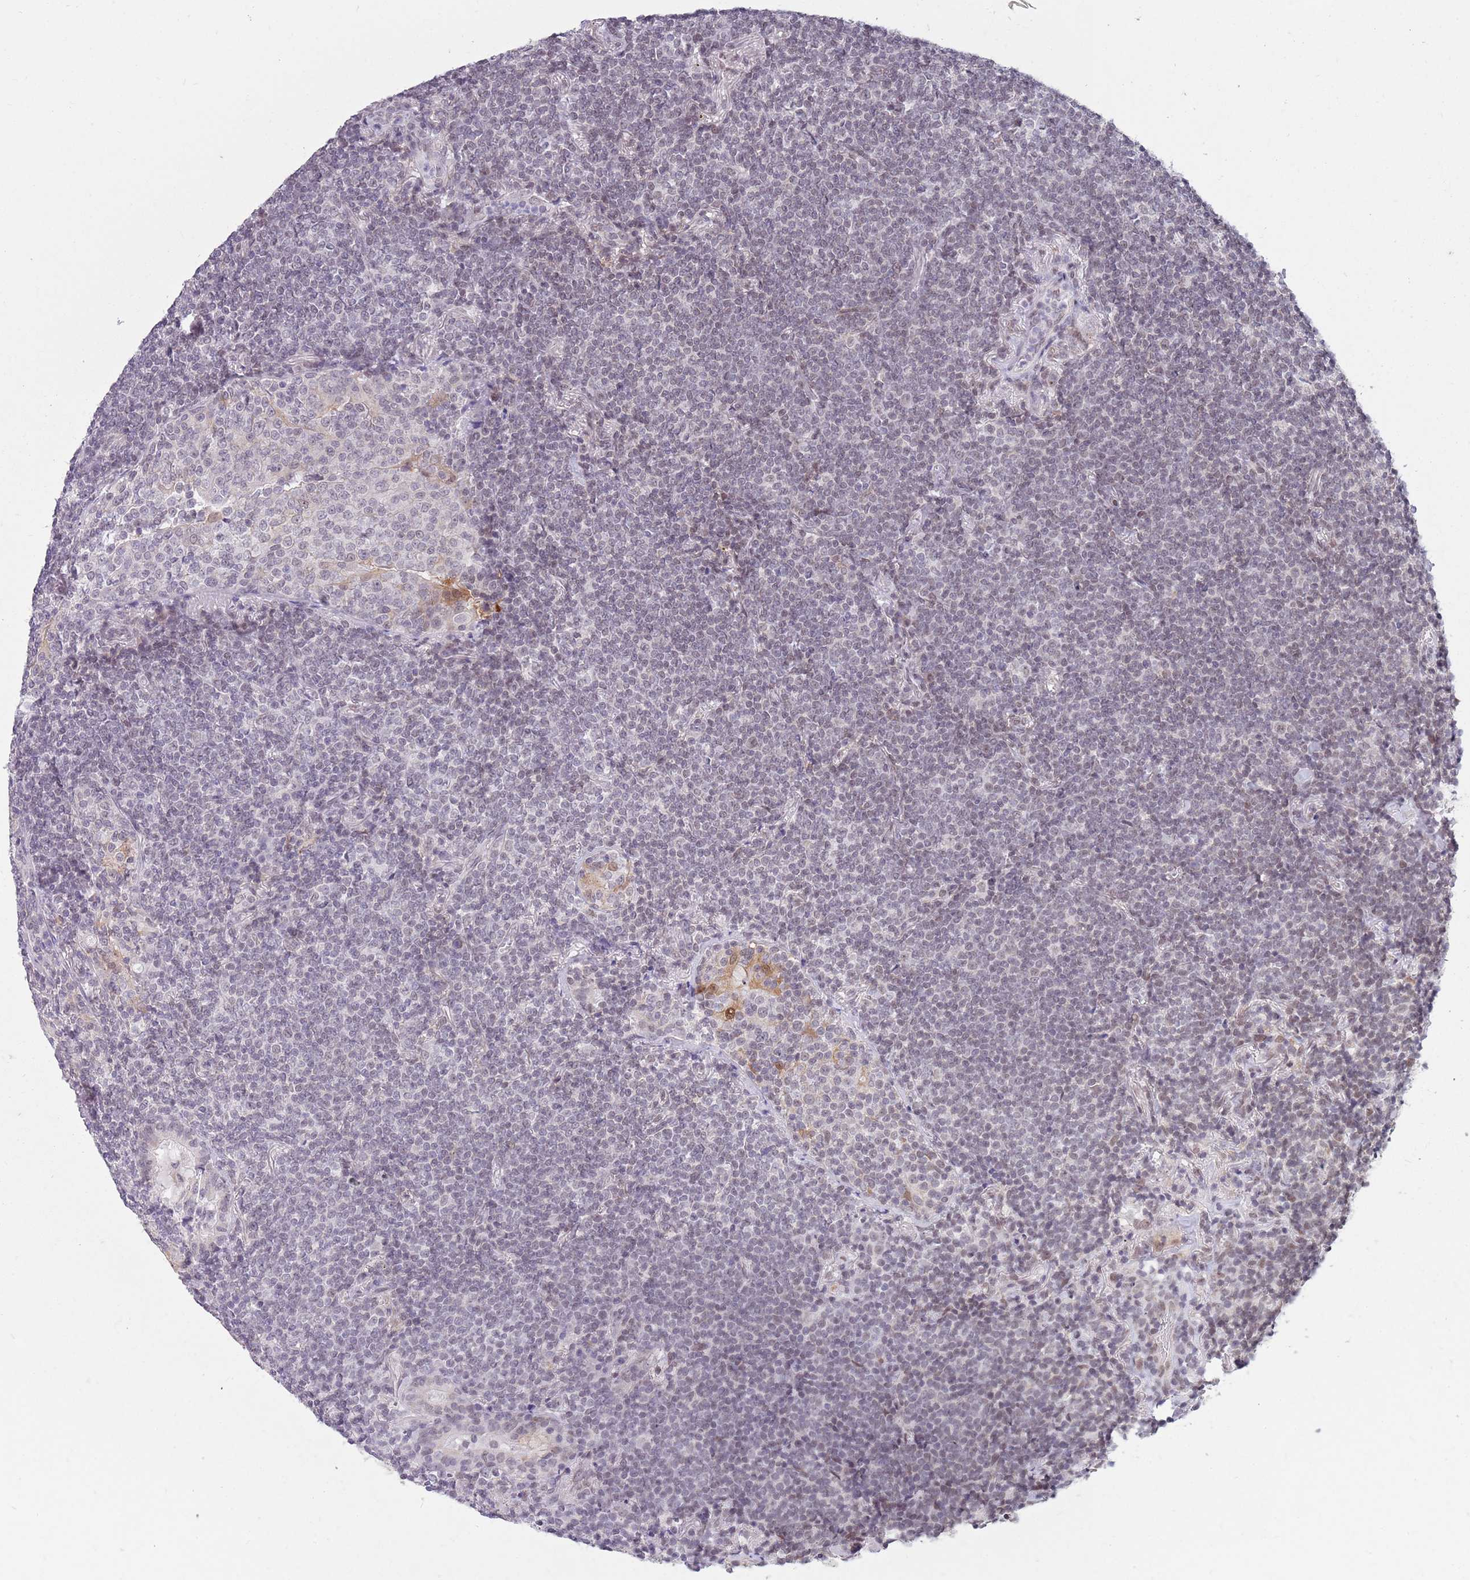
{"staining": {"intensity": "negative", "quantity": "none", "location": "none"}, "tissue": "lymphoma", "cell_type": "Tumor cells", "image_type": "cancer", "snomed": [{"axis": "morphology", "description": "Malignant lymphoma, non-Hodgkin's type, Low grade"}, {"axis": "topography", "description": "Lung"}], "caption": "This is an immunohistochemistry micrograph of lymphoma. There is no positivity in tumor cells.", "gene": "ZNF574", "patient": {"sex": "female", "age": 71}}